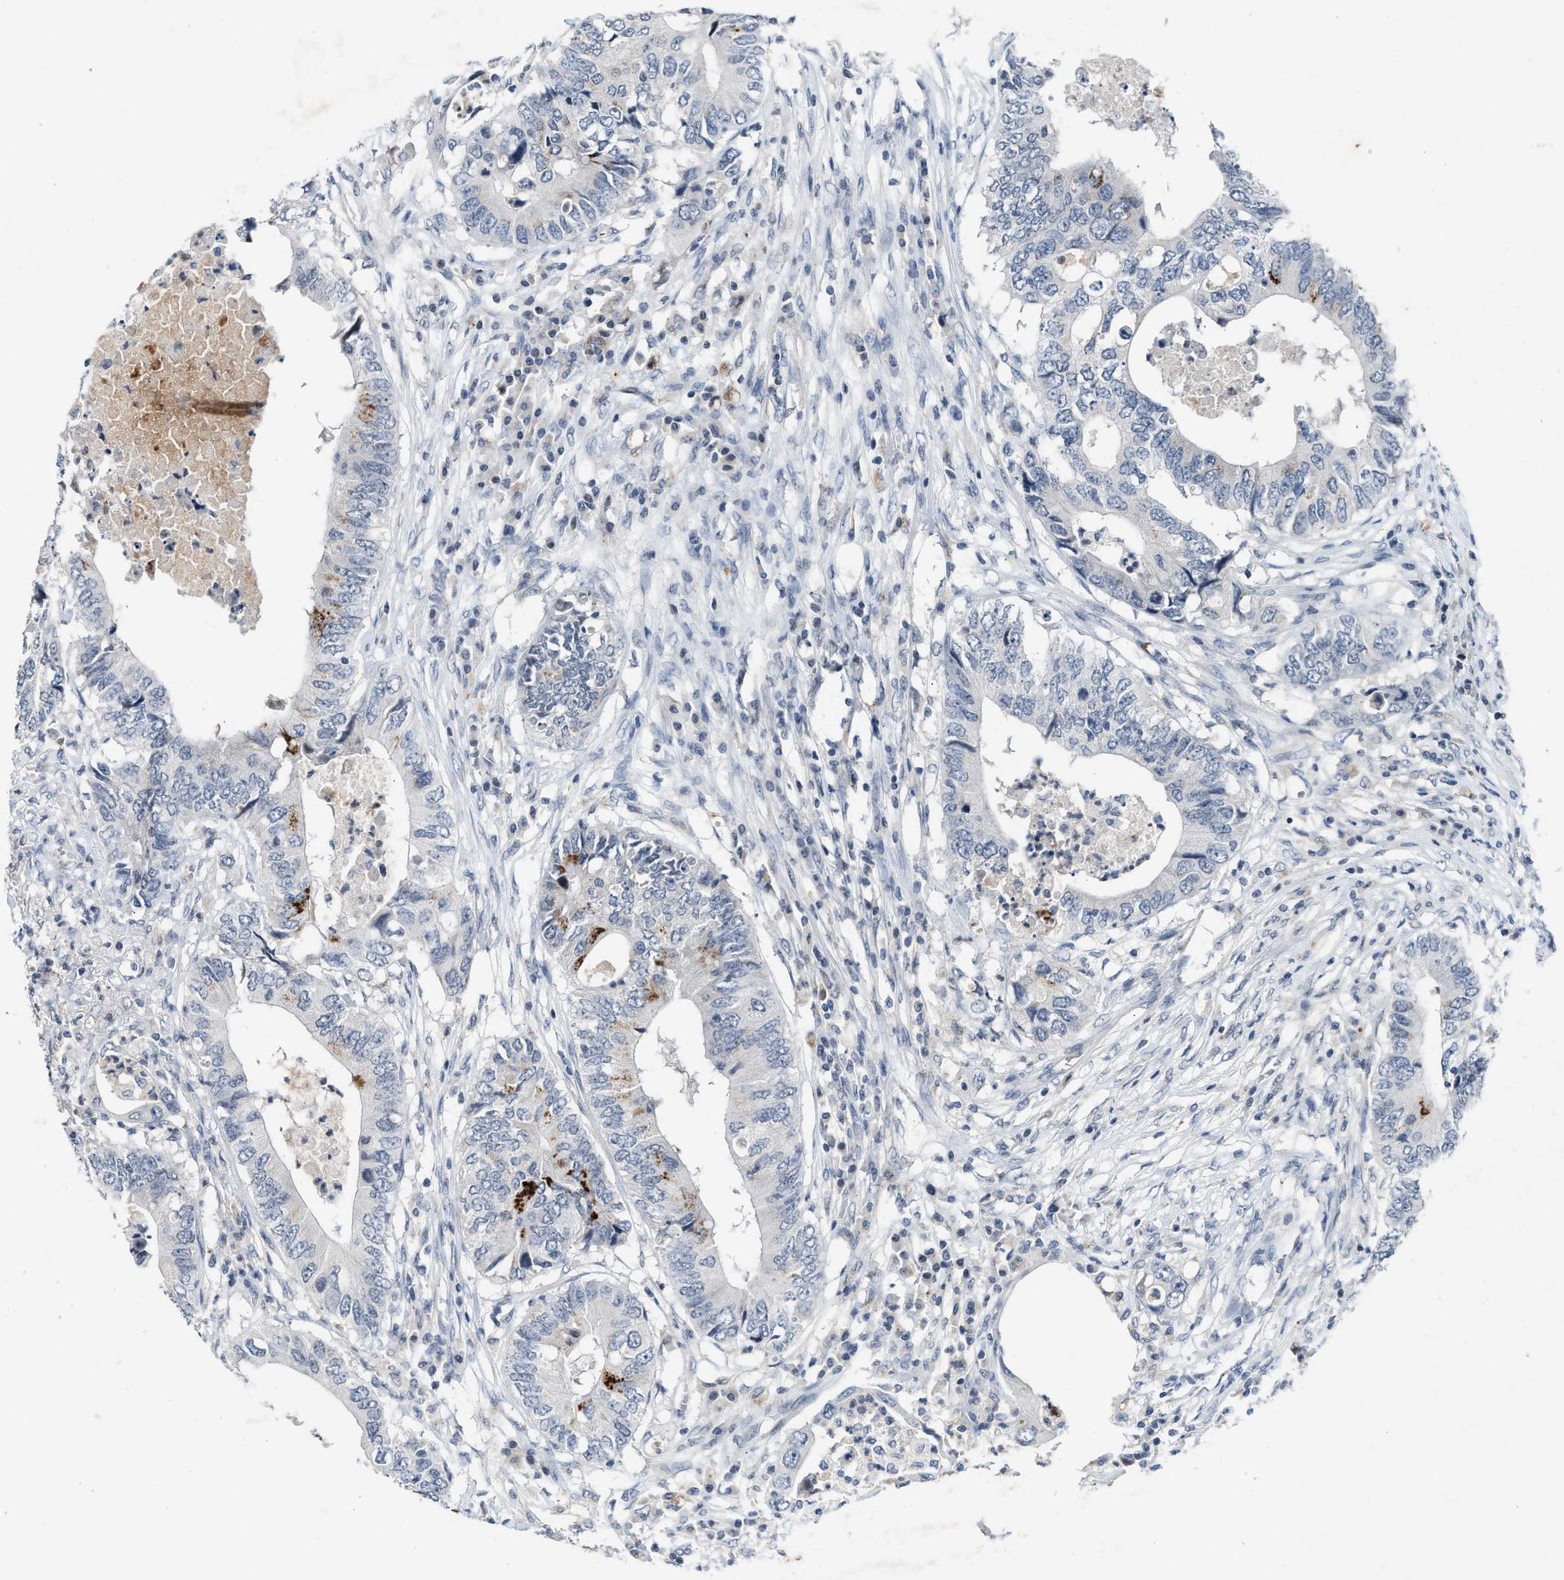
{"staining": {"intensity": "moderate", "quantity": "<25%", "location": "cytoplasmic/membranous"}, "tissue": "colorectal cancer", "cell_type": "Tumor cells", "image_type": "cancer", "snomed": [{"axis": "morphology", "description": "Adenocarcinoma, NOS"}, {"axis": "topography", "description": "Colon"}], "caption": "Approximately <25% of tumor cells in human colorectal cancer (adenocarcinoma) exhibit moderate cytoplasmic/membranous protein staining as visualized by brown immunohistochemical staining.", "gene": "SLC5A5", "patient": {"sex": "male", "age": 71}}